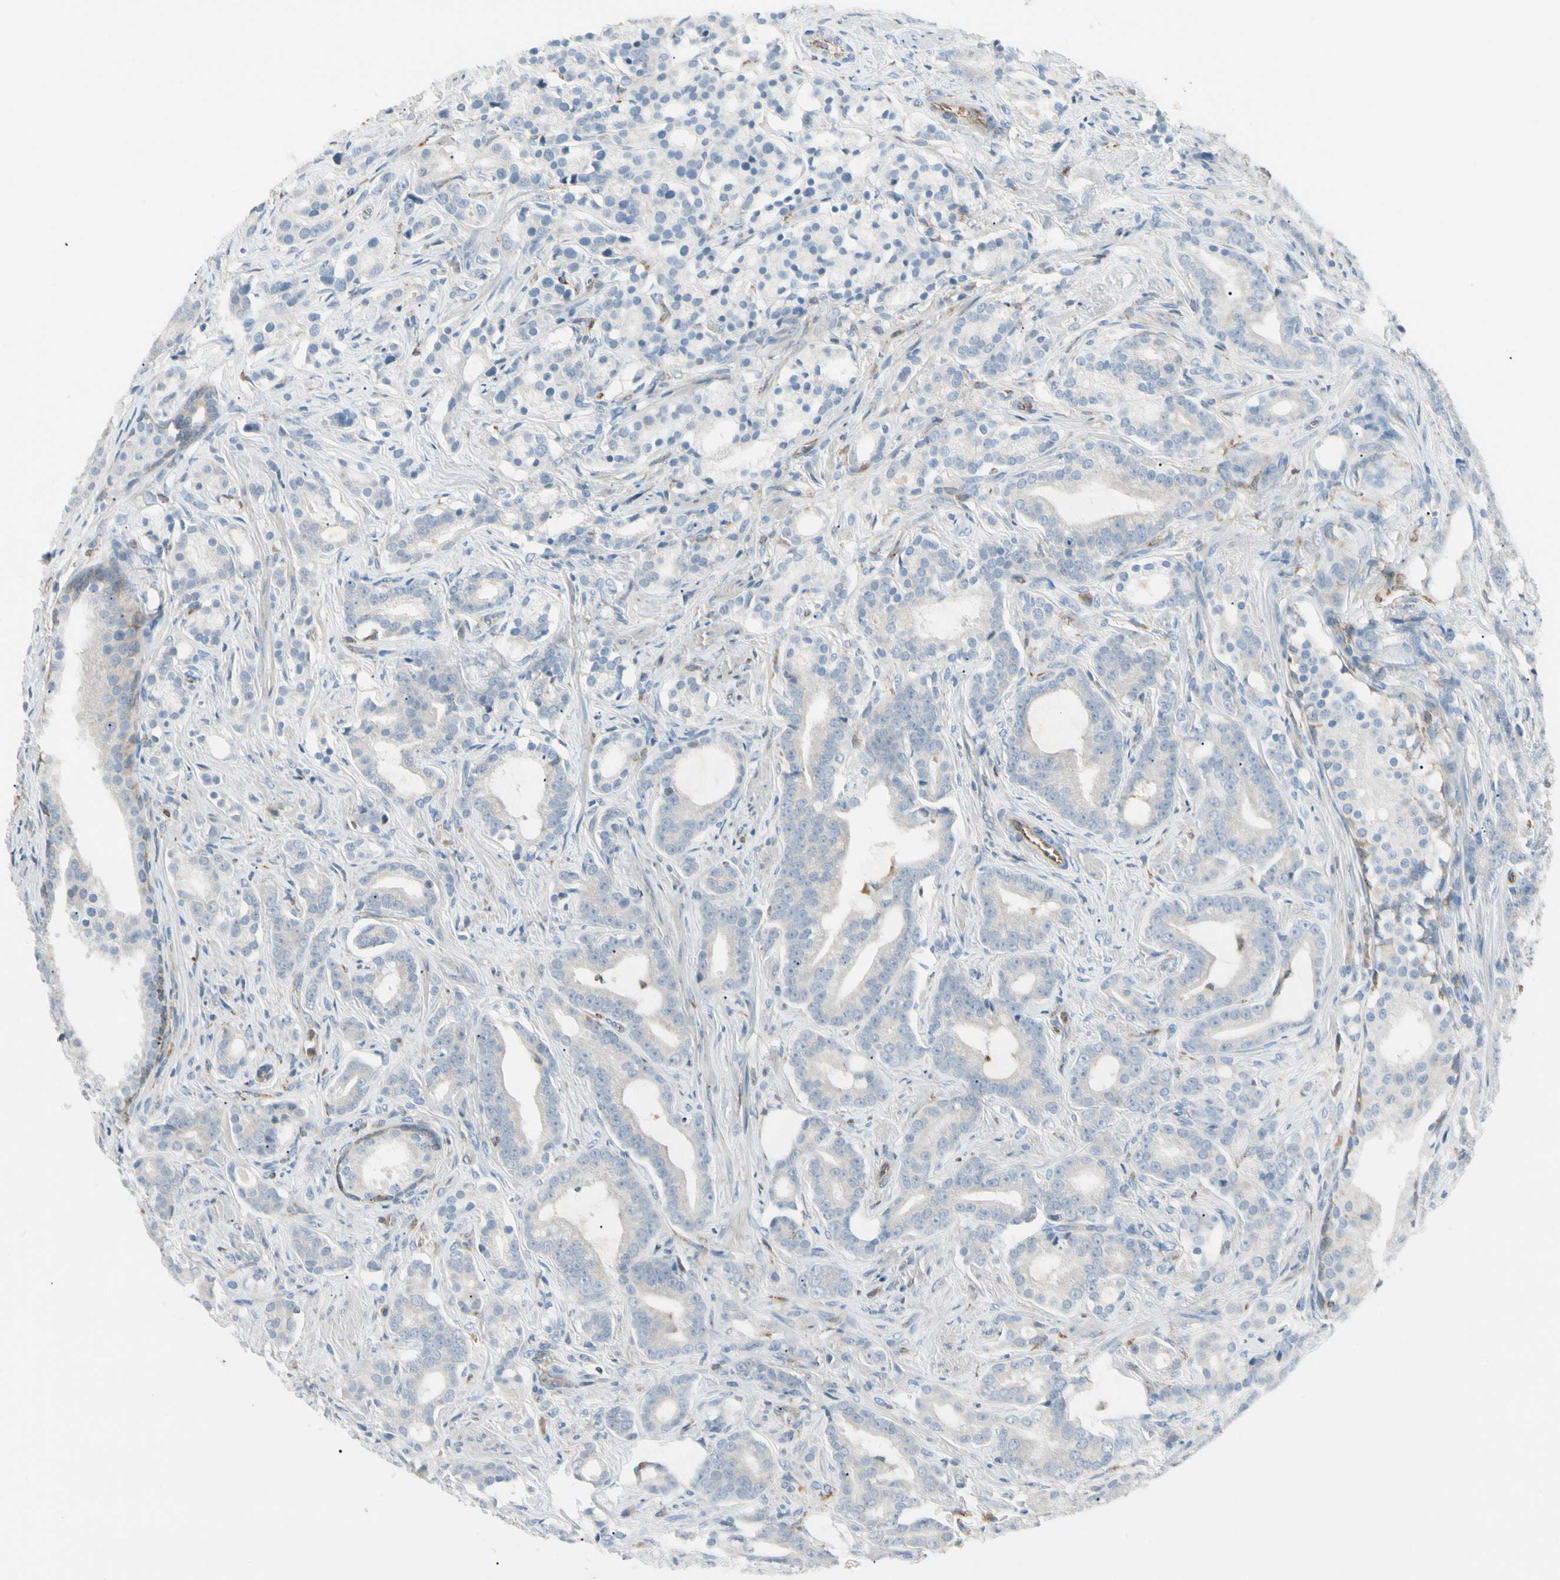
{"staining": {"intensity": "negative", "quantity": "none", "location": "none"}, "tissue": "prostate cancer", "cell_type": "Tumor cells", "image_type": "cancer", "snomed": [{"axis": "morphology", "description": "Adenocarcinoma, Low grade"}, {"axis": "topography", "description": "Prostate"}], "caption": "A photomicrograph of human adenocarcinoma (low-grade) (prostate) is negative for staining in tumor cells. (DAB (3,3'-diaminobenzidine) immunohistochemistry (IHC), high magnification).", "gene": "LPCAT2", "patient": {"sex": "male", "age": 58}}